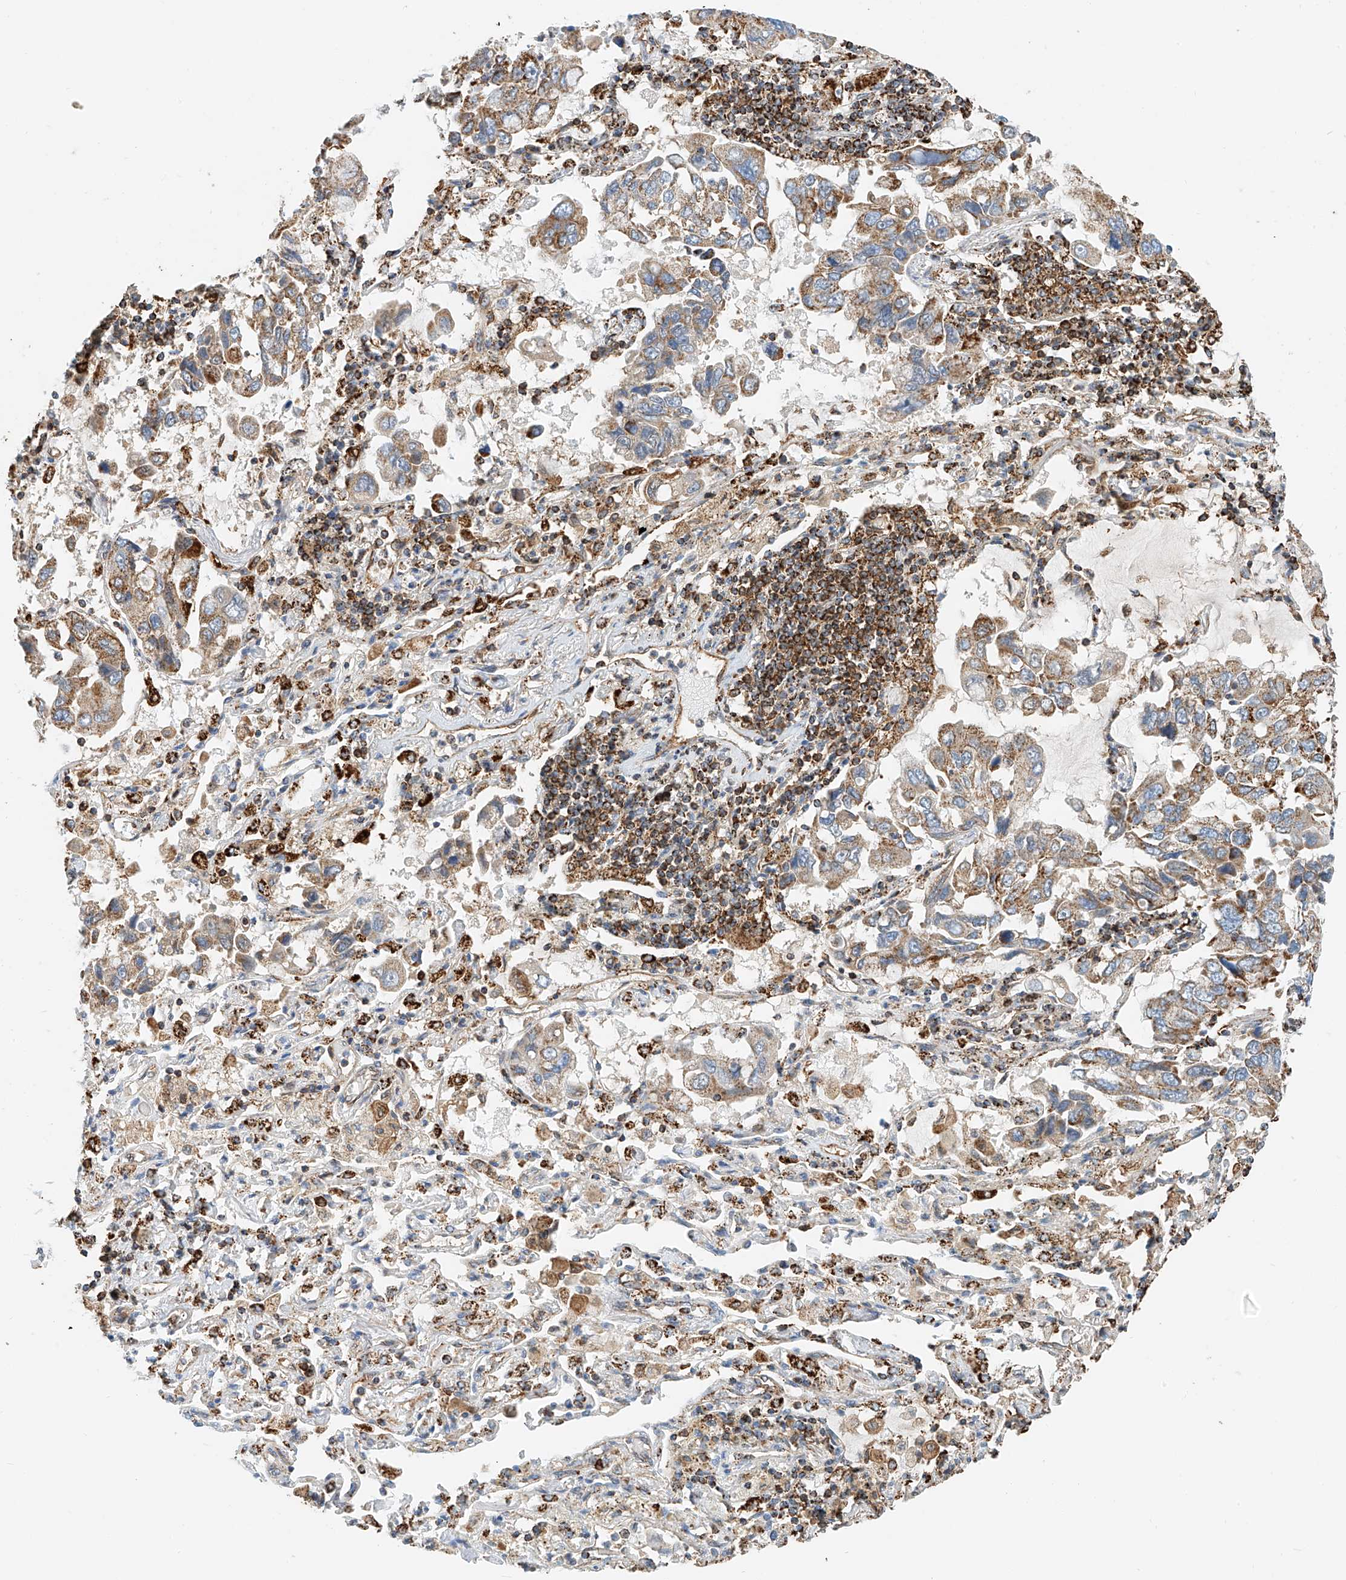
{"staining": {"intensity": "moderate", "quantity": ">75%", "location": "cytoplasmic/membranous"}, "tissue": "lung cancer", "cell_type": "Tumor cells", "image_type": "cancer", "snomed": [{"axis": "morphology", "description": "Adenocarcinoma, NOS"}, {"axis": "topography", "description": "Lung"}], "caption": "Human lung adenocarcinoma stained for a protein (brown) reveals moderate cytoplasmic/membranous positive positivity in approximately >75% of tumor cells.", "gene": "PPA2", "patient": {"sex": "male", "age": 64}}